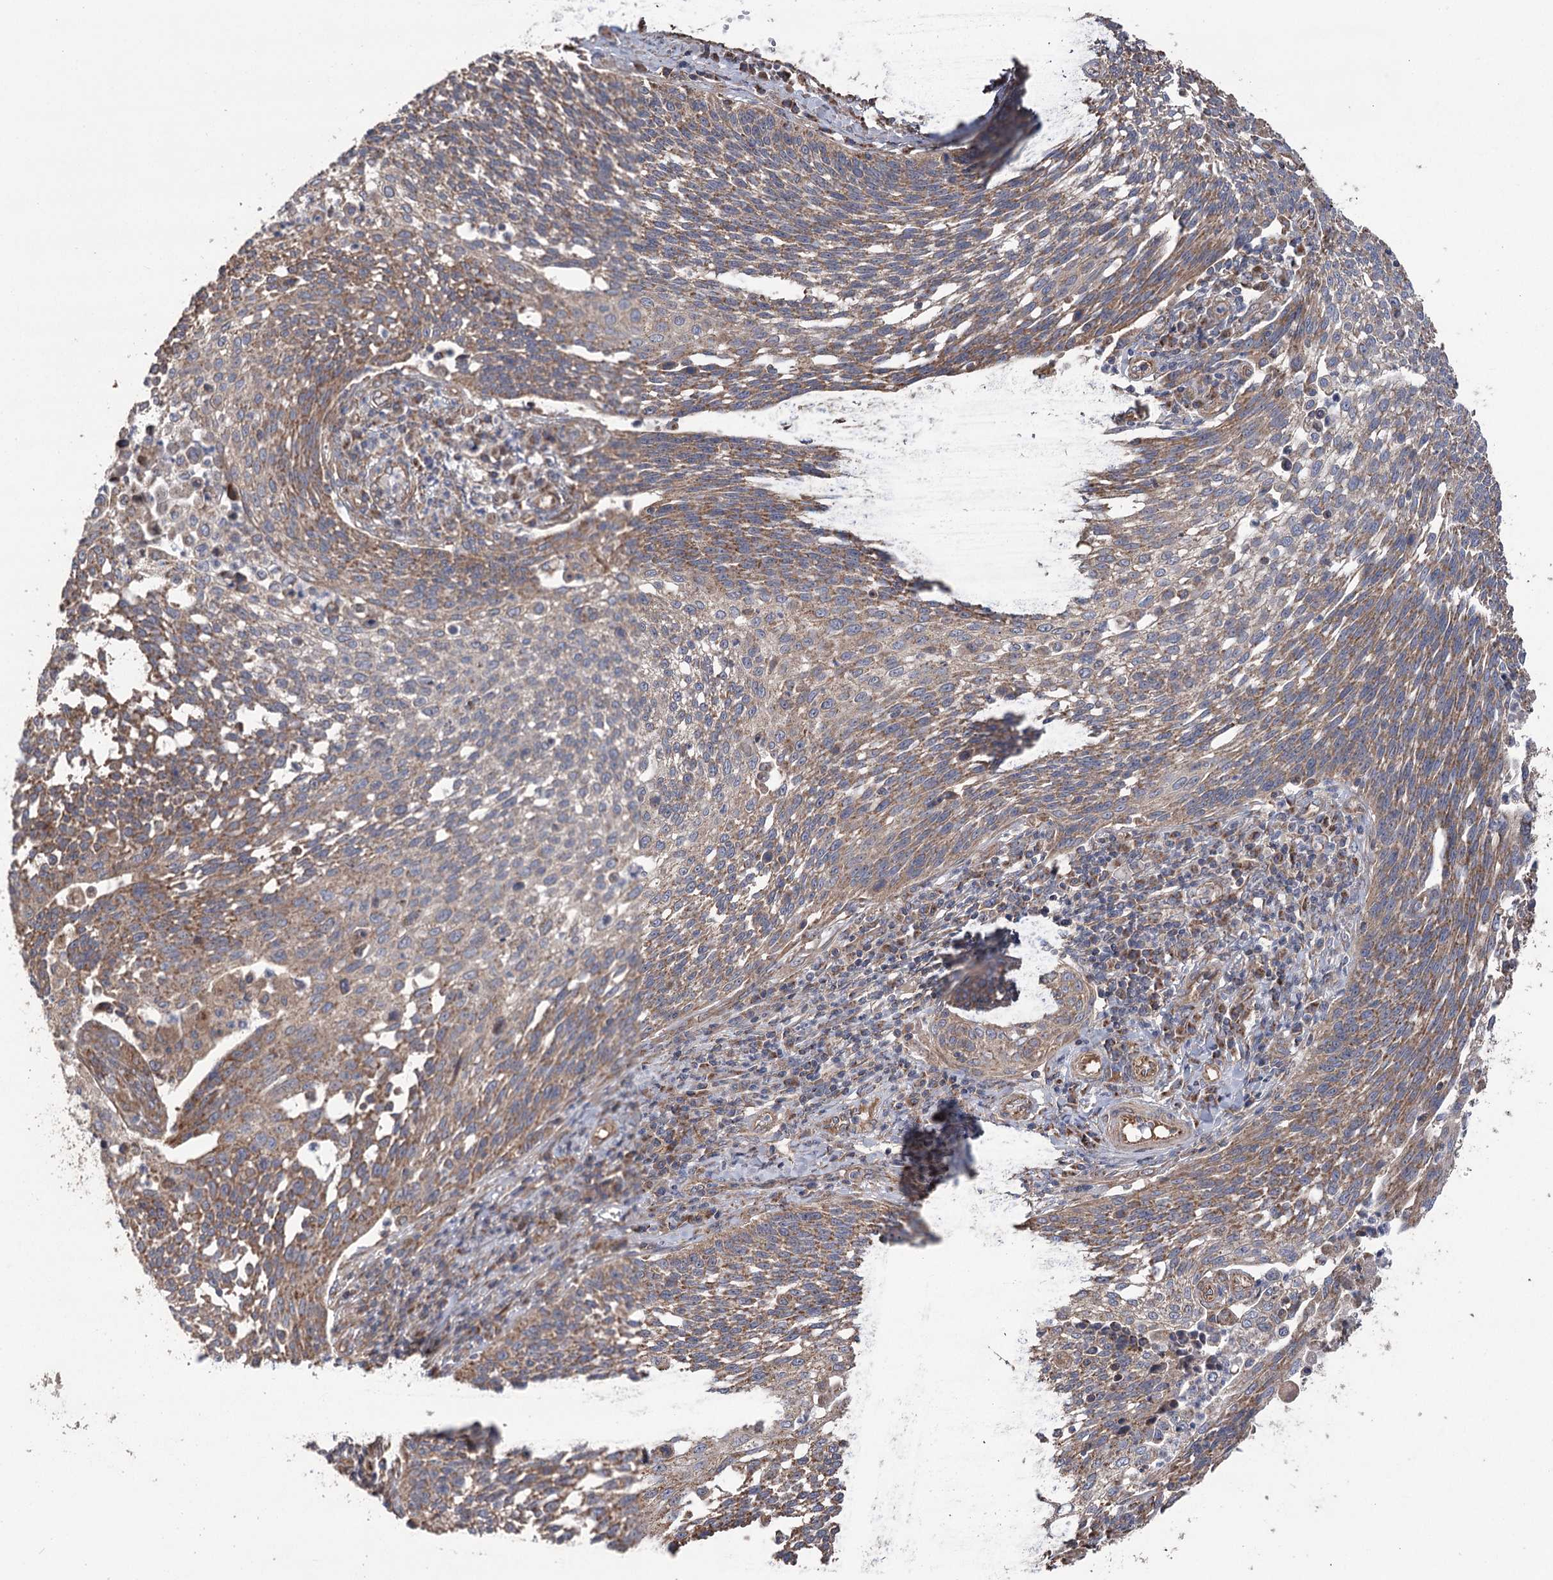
{"staining": {"intensity": "moderate", "quantity": "25%-75%", "location": "cytoplasmic/membranous"}, "tissue": "cervical cancer", "cell_type": "Tumor cells", "image_type": "cancer", "snomed": [{"axis": "morphology", "description": "Squamous cell carcinoma, NOS"}, {"axis": "topography", "description": "Cervix"}], "caption": "Cervical cancer (squamous cell carcinoma) stained for a protein (brown) shows moderate cytoplasmic/membranous positive positivity in approximately 25%-75% of tumor cells.", "gene": "RWDD4", "patient": {"sex": "female", "age": 34}}